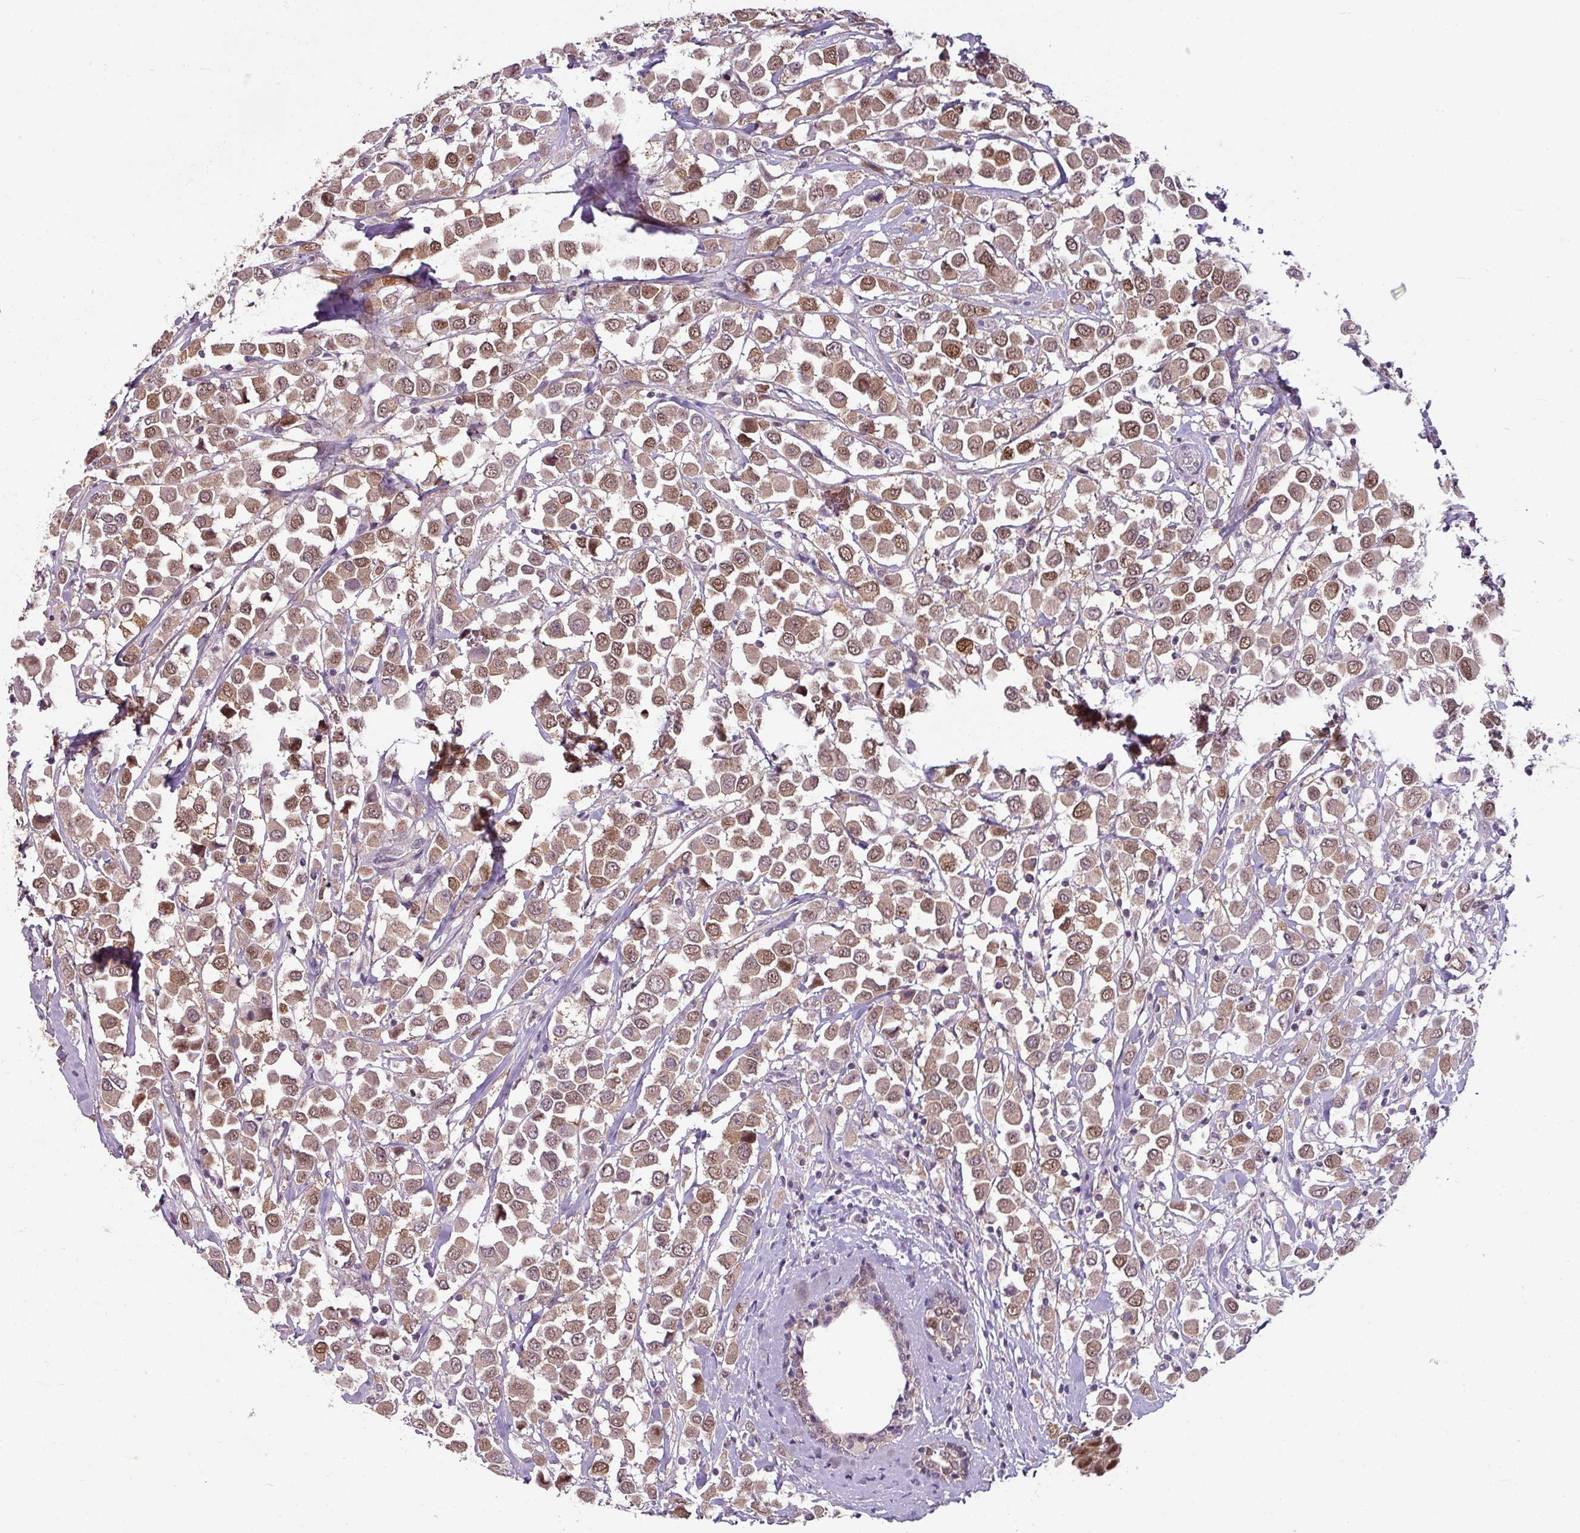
{"staining": {"intensity": "moderate", "quantity": ">75%", "location": "cytoplasmic/membranous,nuclear"}, "tissue": "breast cancer", "cell_type": "Tumor cells", "image_type": "cancer", "snomed": [{"axis": "morphology", "description": "Duct carcinoma"}, {"axis": "topography", "description": "Breast"}], "caption": "An image showing moderate cytoplasmic/membranous and nuclear staining in approximately >75% of tumor cells in breast cancer (intraductal carcinoma), as visualized by brown immunohistochemical staining.", "gene": "TTLL12", "patient": {"sex": "female", "age": 61}}